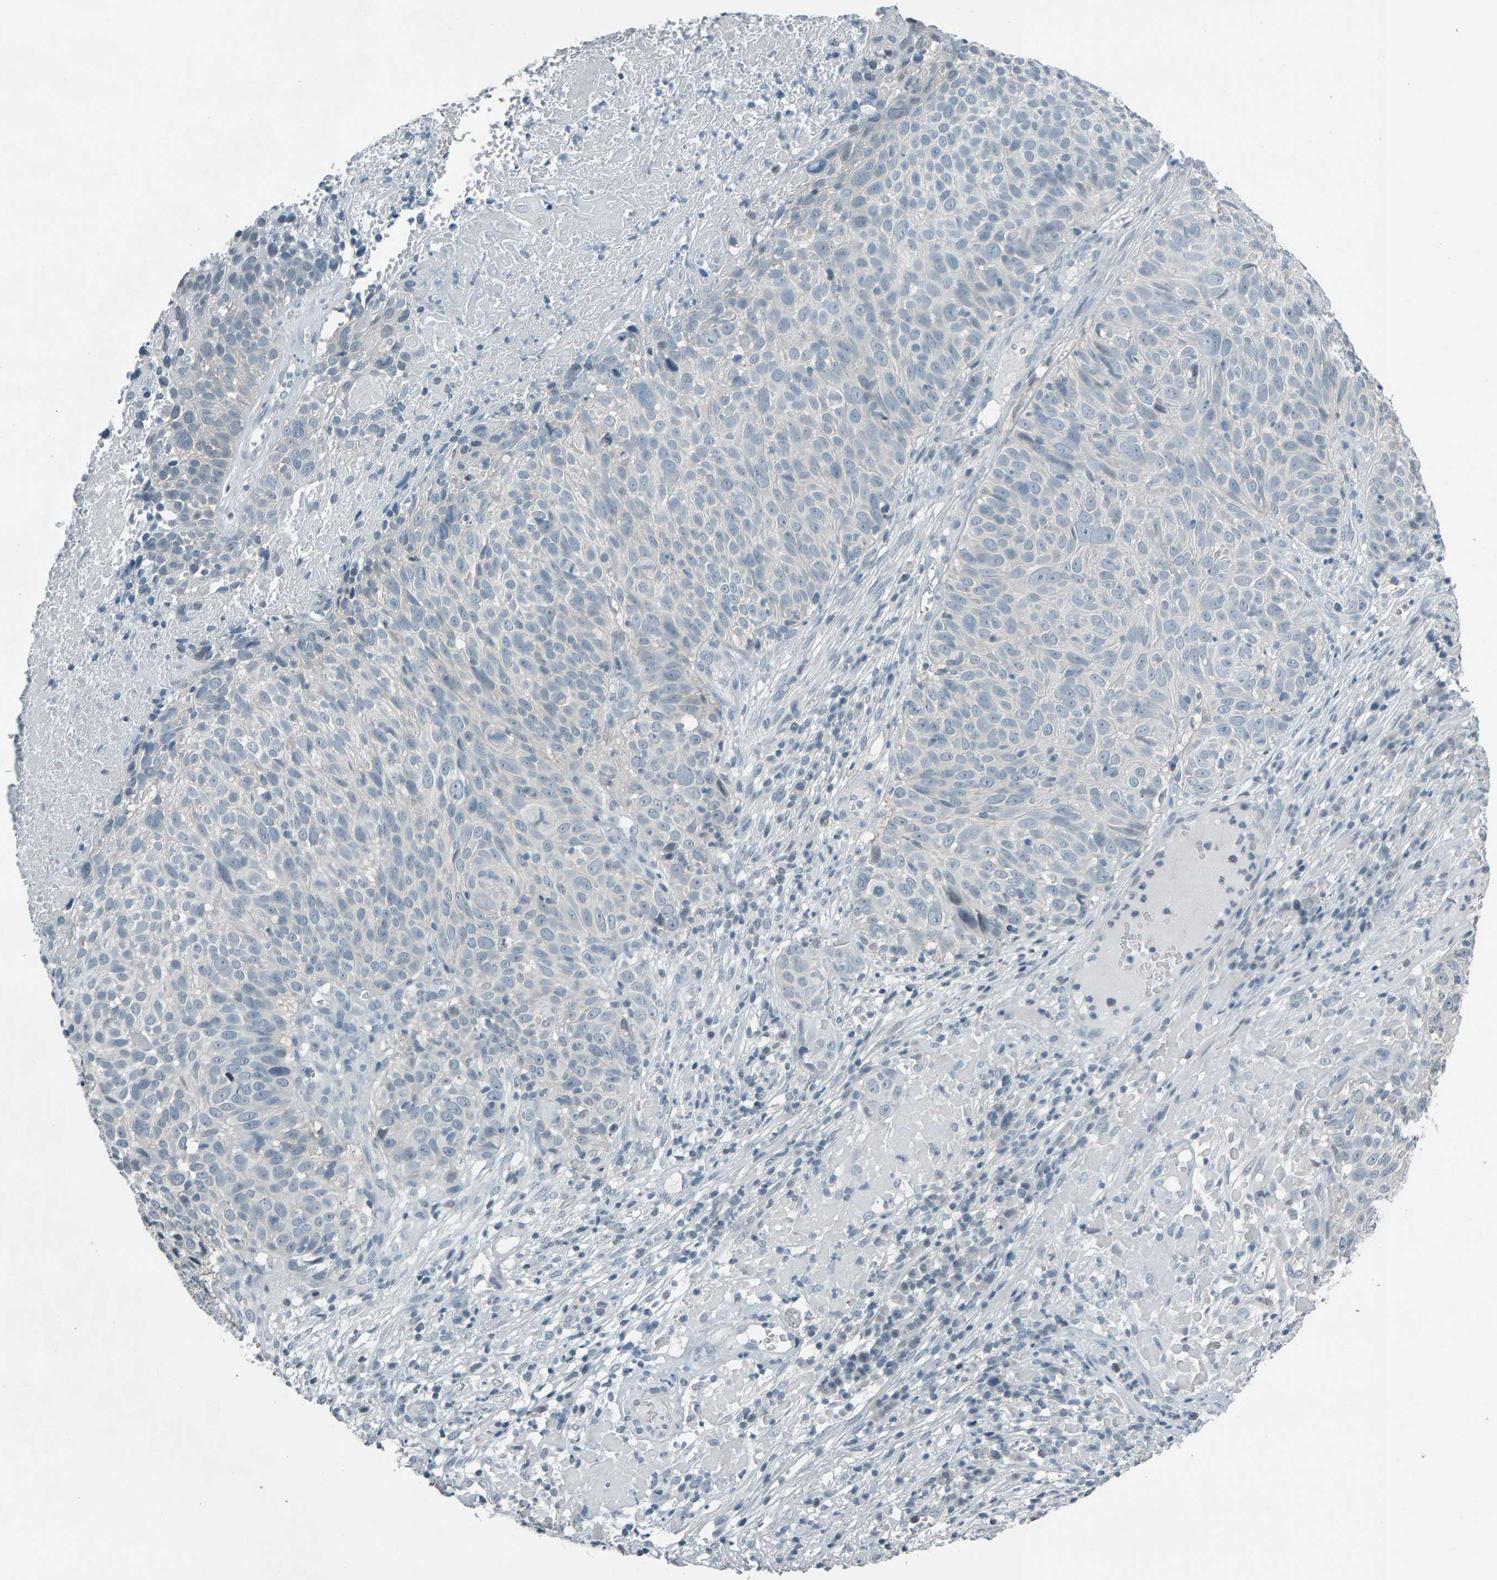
{"staining": {"intensity": "negative", "quantity": "none", "location": "none"}, "tissue": "cervical cancer", "cell_type": "Tumor cells", "image_type": "cancer", "snomed": [{"axis": "morphology", "description": "Squamous cell carcinoma, NOS"}, {"axis": "topography", "description": "Cervix"}], "caption": "Immunohistochemistry (IHC) micrograph of squamous cell carcinoma (cervical) stained for a protein (brown), which shows no expression in tumor cells.", "gene": "PYY", "patient": {"sex": "female", "age": 74}}